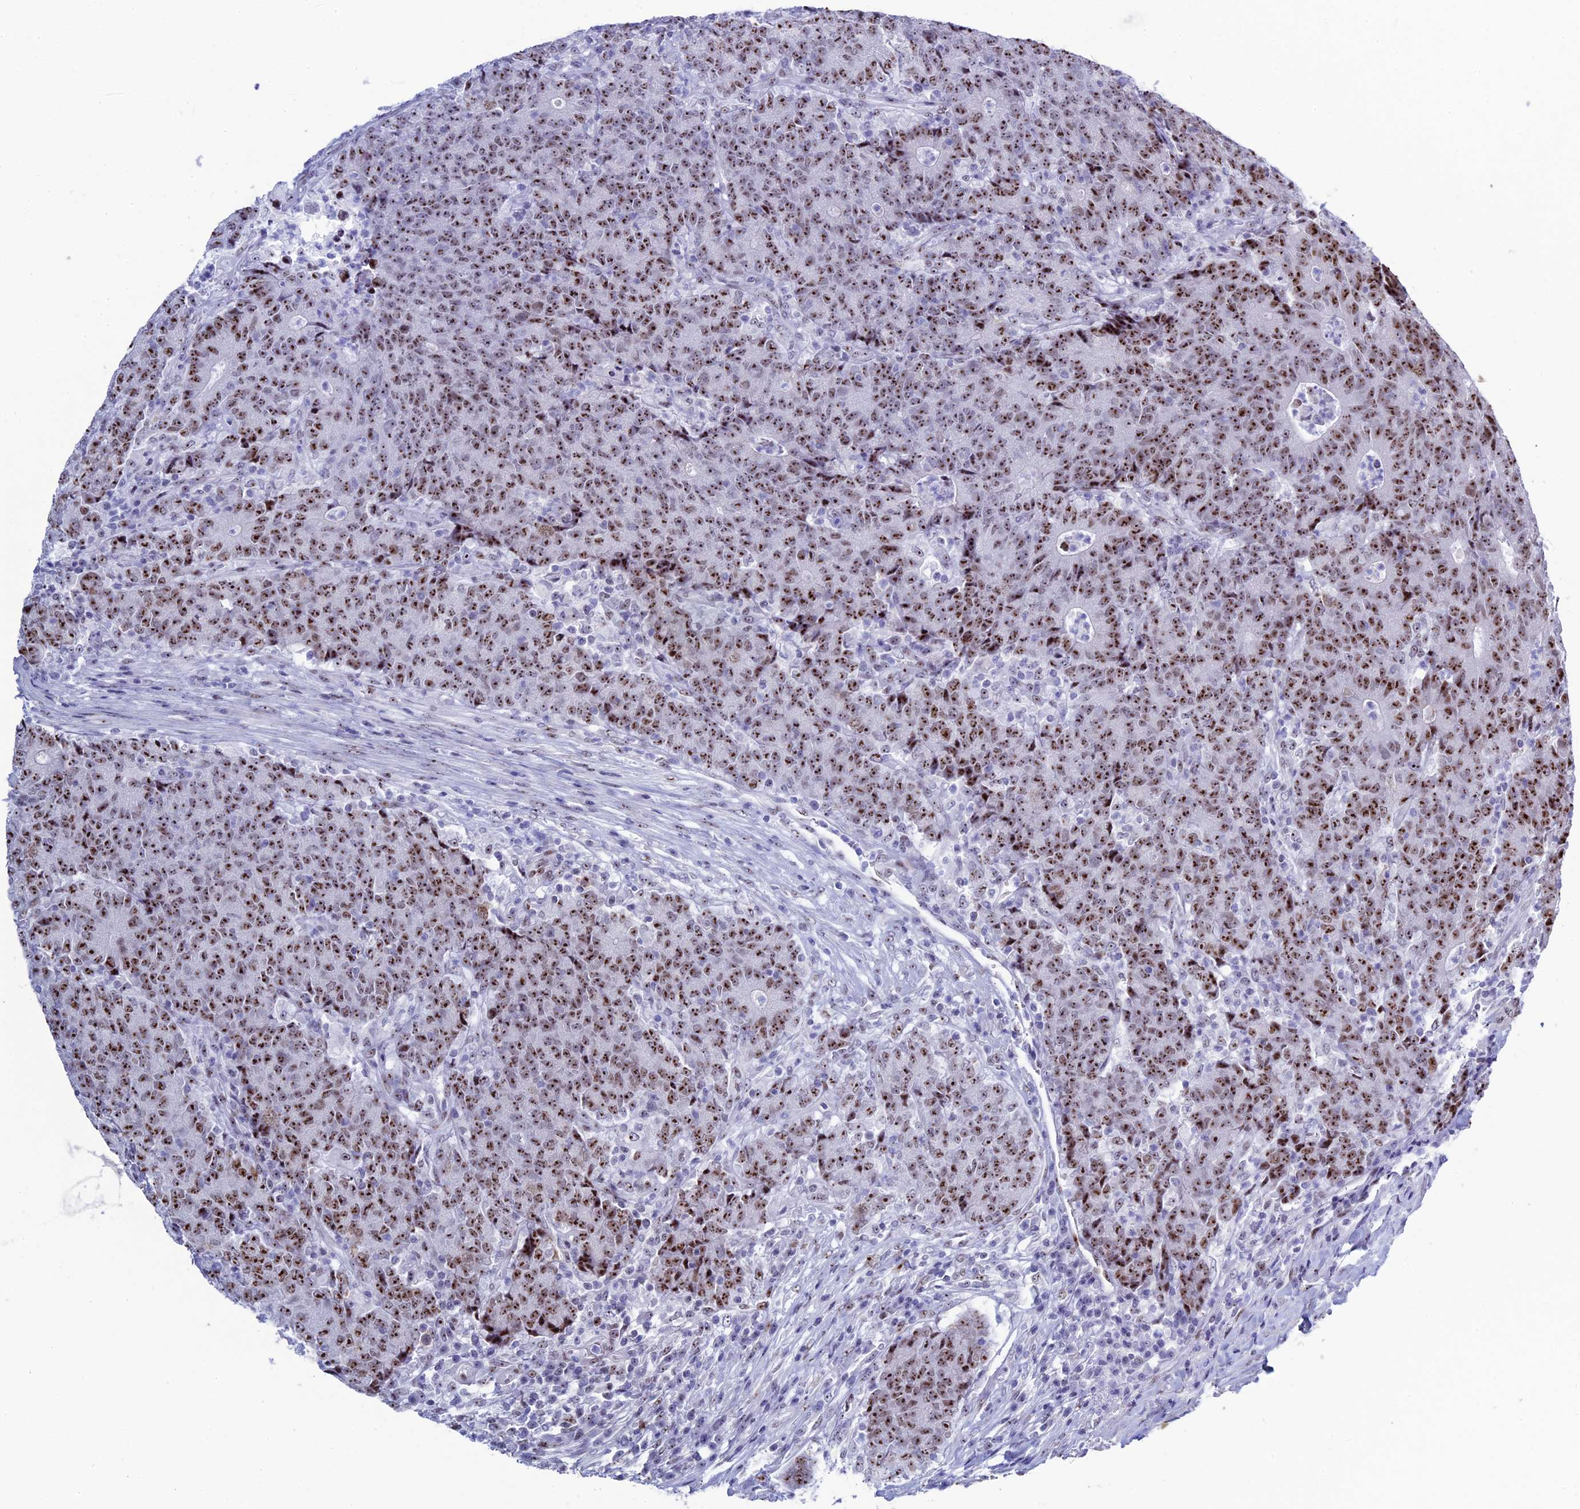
{"staining": {"intensity": "strong", "quantity": ">75%", "location": "nuclear"}, "tissue": "colorectal cancer", "cell_type": "Tumor cells", "image_type": "cancer", "snomed": [{"axis": "morphology", "description": "Adenocarcinoma, NOS"}, {"axis": "topography", "description": "Colon"}], "caption": "An immunohistochemistry image of tumor tissue is shown. Protein staining in brown highlights strong nuclear positivity in colorectal adenocarcinoma within tumor cells. (Stains: DAB in brown, nuclei in blue, Microscopy: brightfield microscopy at high magnification).", "gene": "CCDC86", "patient": {"sex": "female", "age": 75}}